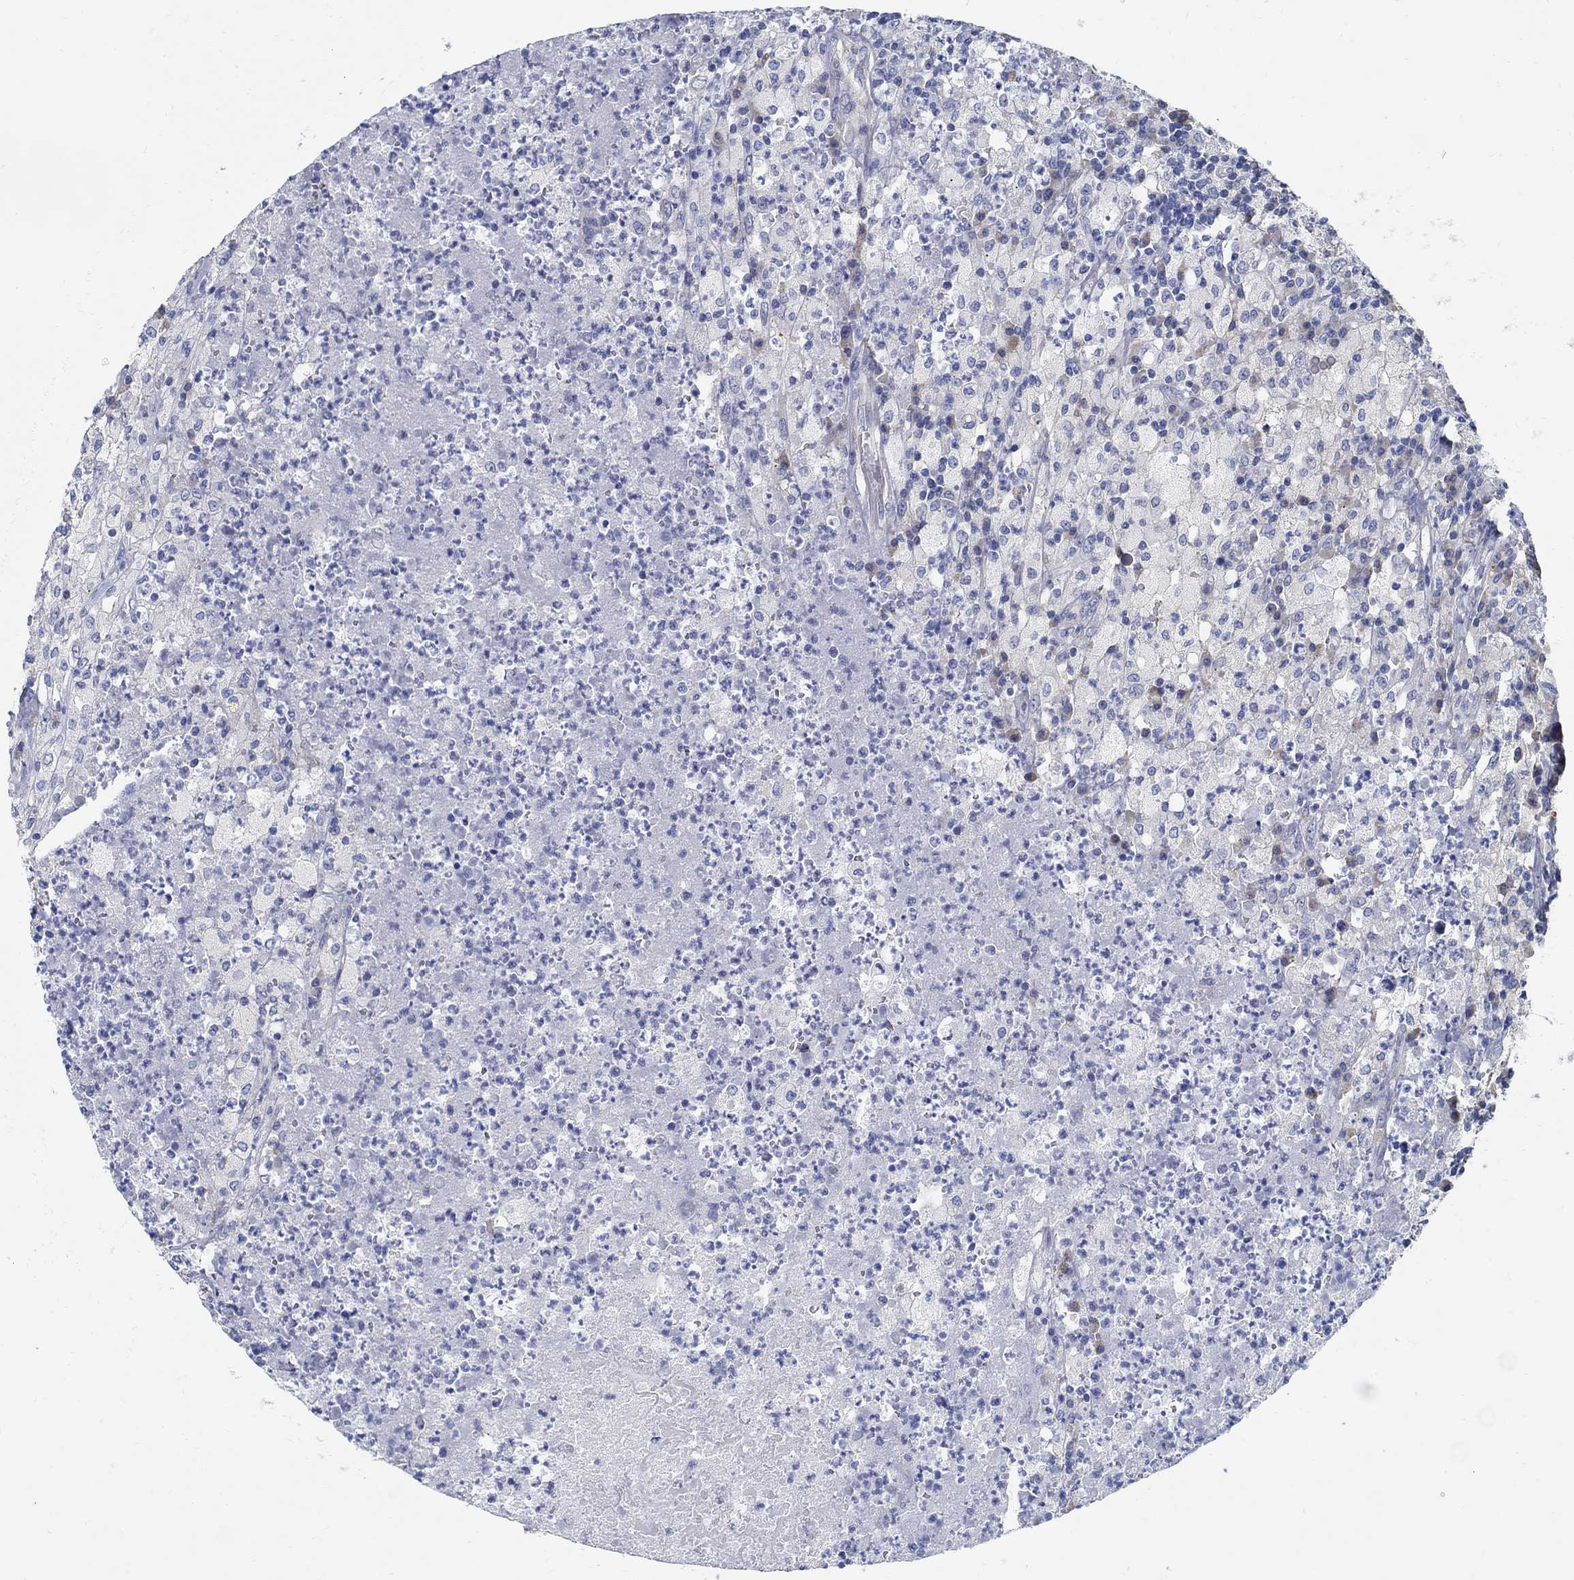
{"staining": {"intensity": "negative", "quantity": "none", "location": "none"}, "tissue": "testis cancer", "cell_type": "Tumor cells", "image_type": "cancer", "snomed": [{"axis": "morphology", "description": "Necrosis, NOS"}, {"axis": "morphology", "description": "Carcinoma, Embryonal, NOS"}, {"axis": "topography", "description": "Testis"}], "caption": "Immunohistochemistry image of neoplastic tissue: human embryonal carcinoma (testis) stained with DAB (3,3'-diaminobenzidine) exhibits no significant protein expression in tumor cells.", "gene": "C15orf39", "patient": {"sex": "male", "age": 19}}